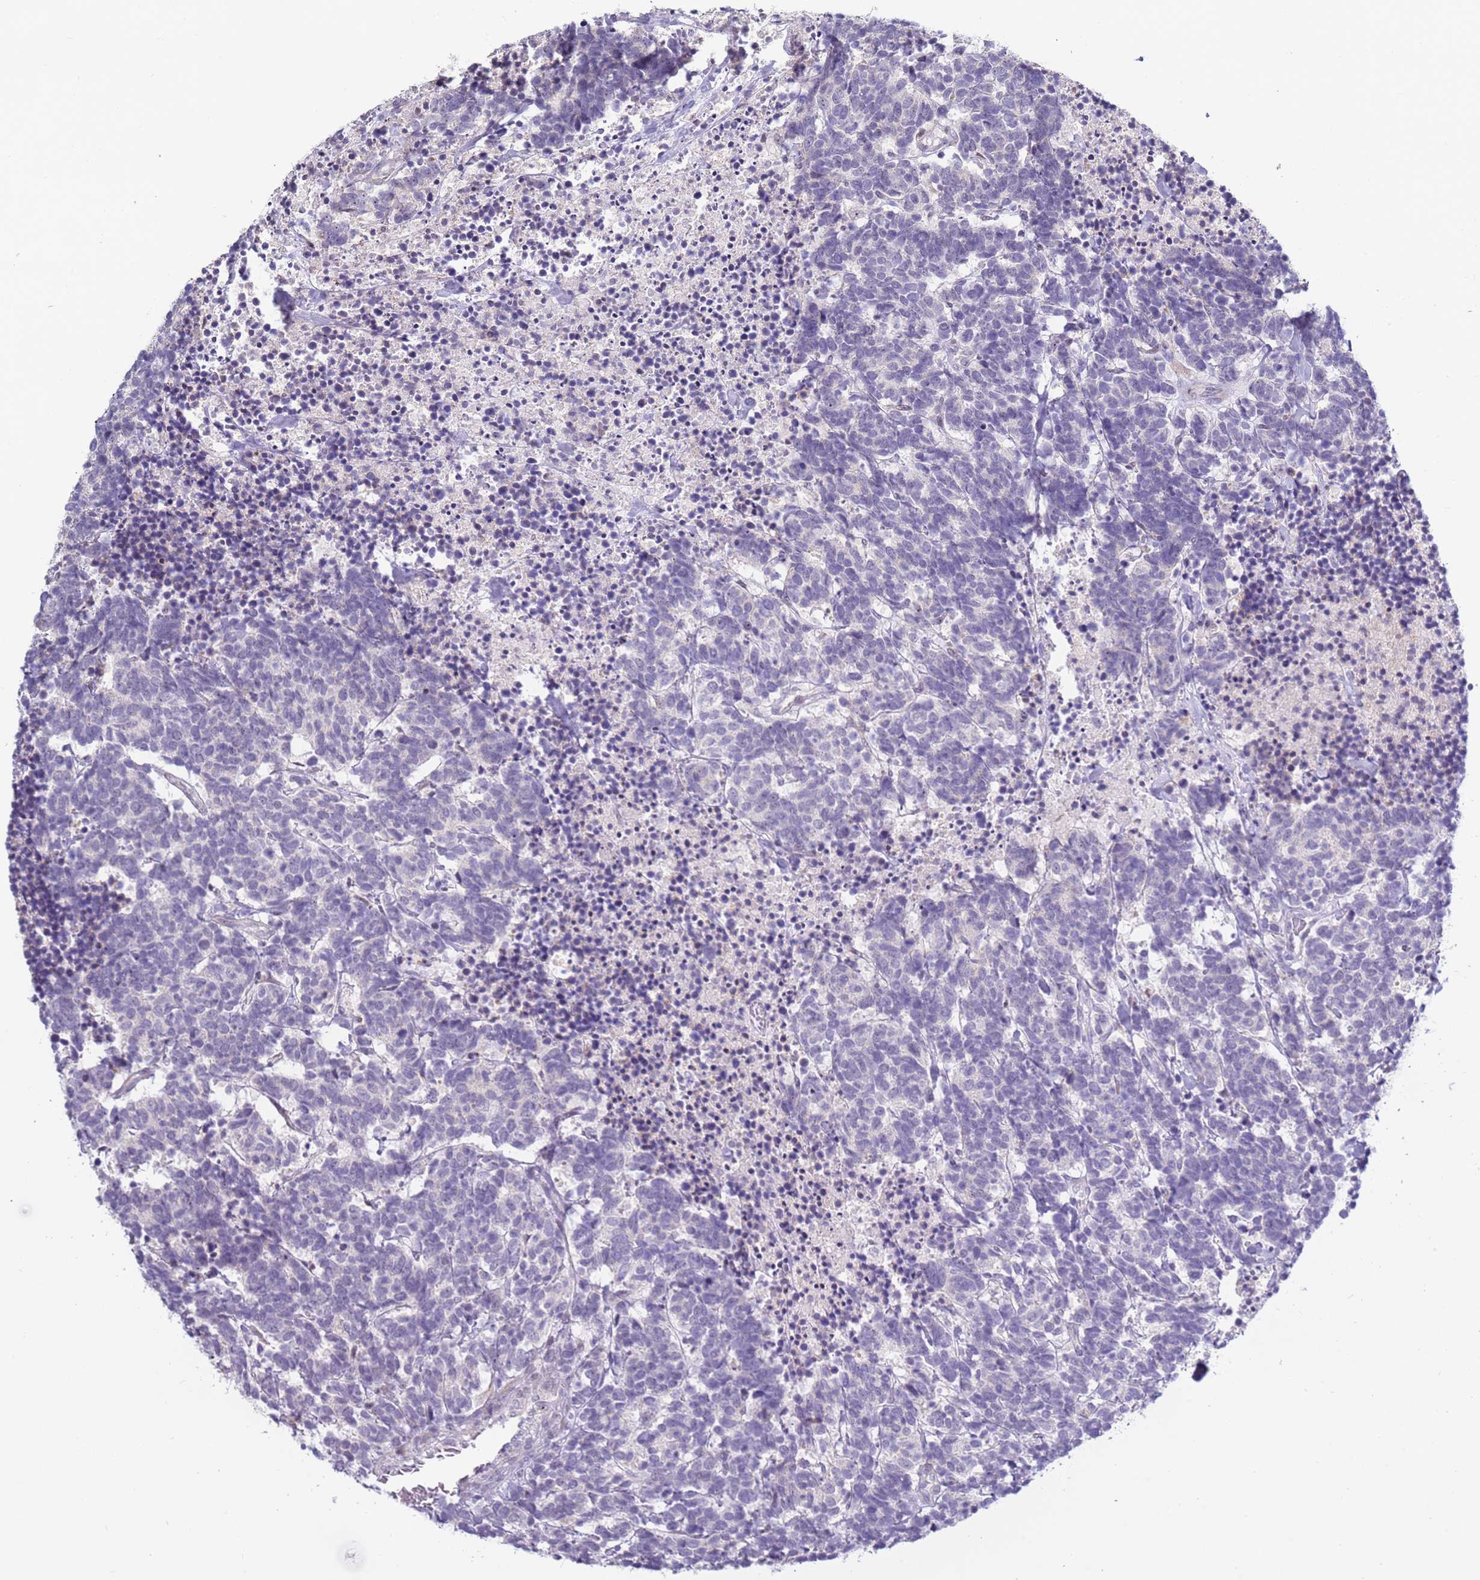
{"staining": {"intensity": "negative", "quantity": "none", "location": "none"}, "tissue": "carcinoid", "cell_type": "Tumor cells", "image_type": "cancer", "snomed": [{"axis": "morphology", "description": "Carcinoma, NOS"}, {"axis": "morphology", "description": "Carcinoid, malignant, NOS"}, {"axis": "topography", "description": "Urinary bladder"}], "caption": "An immunohistochemistry (IHC) photomicrograph of carcinoid is shown. There is no staining in tumor cells of carcinoid.", "gene": "UCMA", "patient": {"sex": "male", "age": 57}}